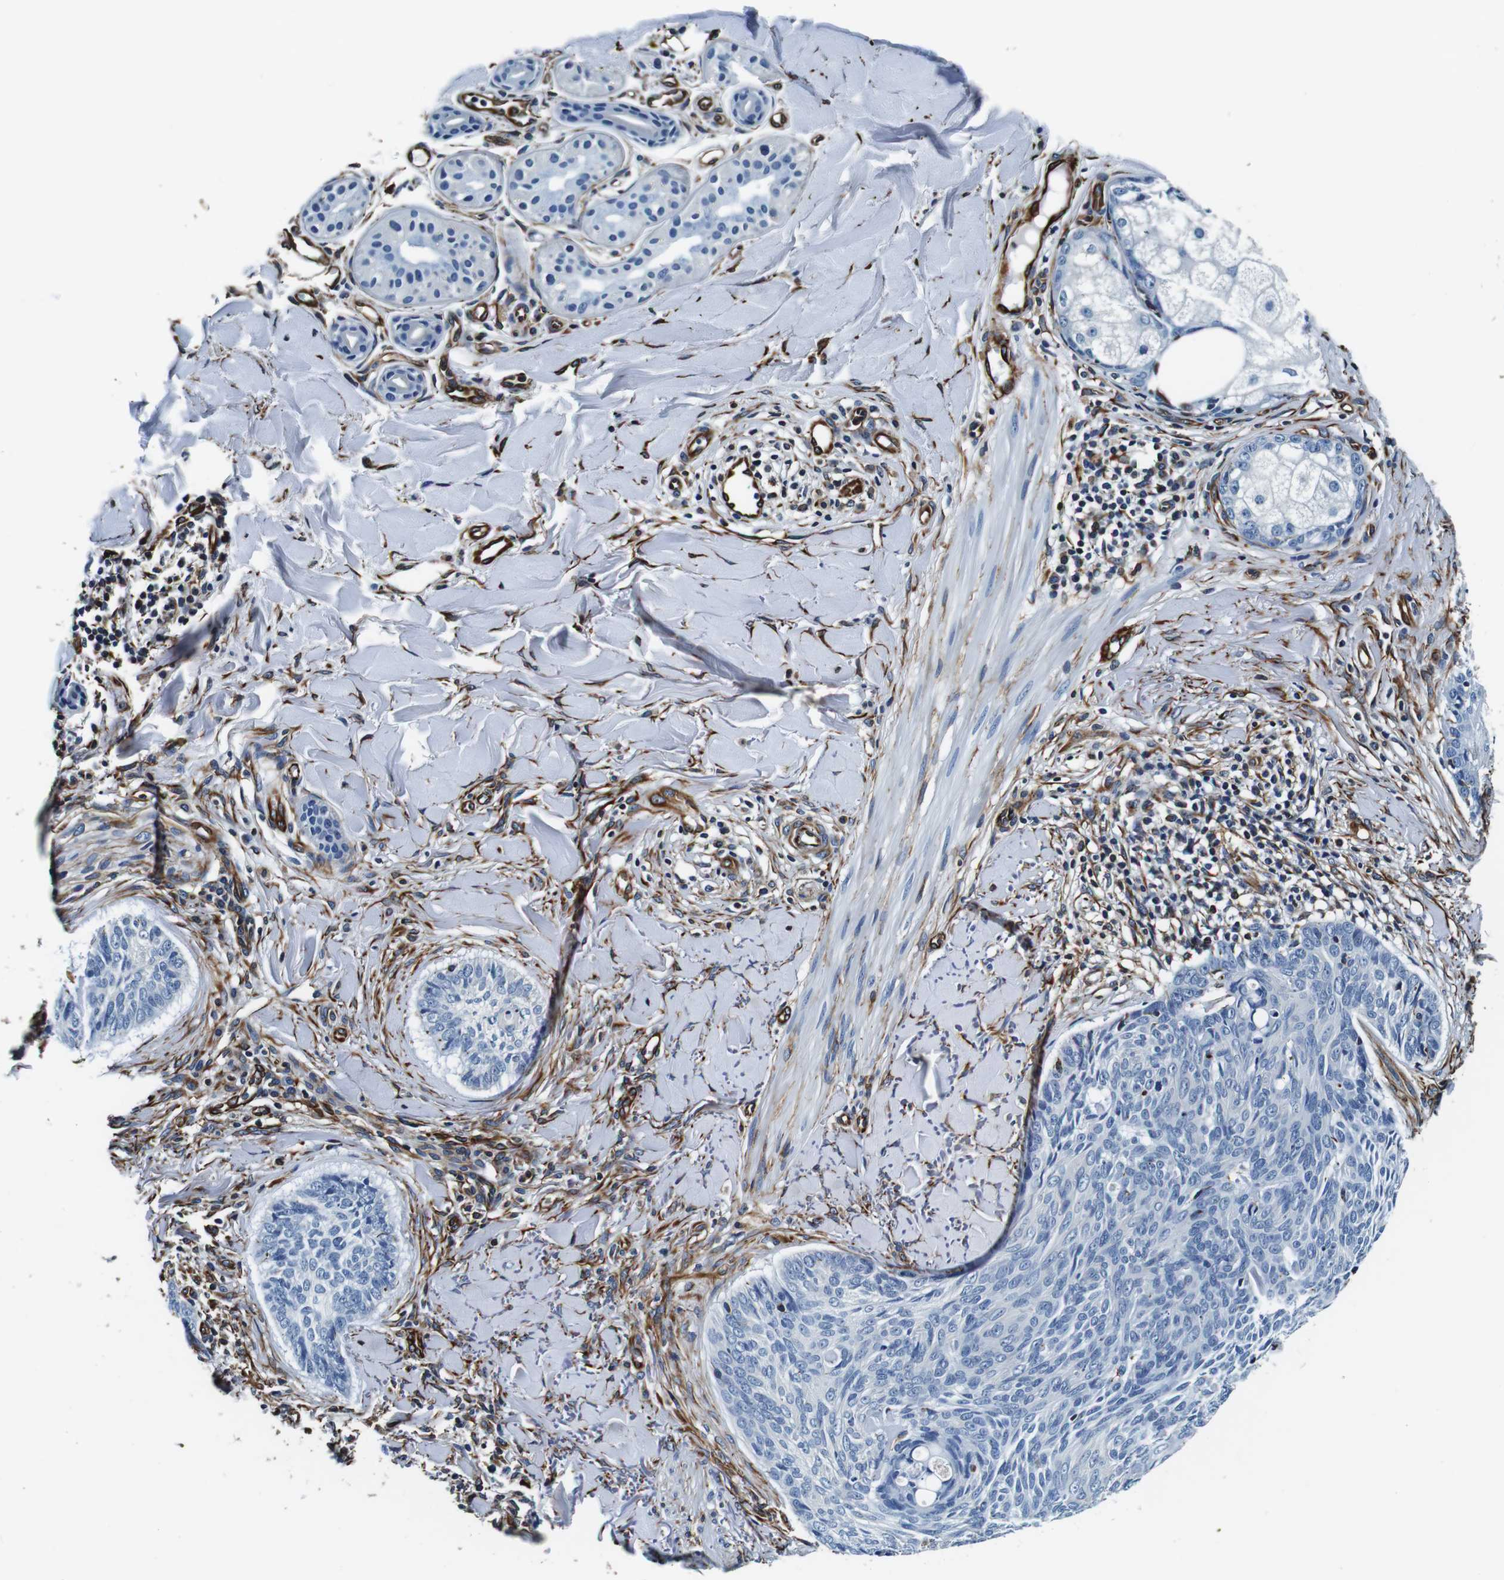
{"staining": {"intensity": "negative", "quantity": "none", "location": "none"}, "tissue": "skin cancer", "cell_type": "Tumor cells", "image_type": "cancer", "snomed": [{"axis": "morphology", "description": "Basal cell carcinoma"}, {"axis": "topography", "description": "Skin"}], "caption": "There is no significant staining in tumor cells of skin cancer (basal cell carcinoma). The staining was performed using DAB (3,3'-diaminobenzidine) to visualize the protein expression in brown, while the nuclei were stained in blue with hematoxylin (Magnification: 20x).", "gene": "GJE1", "patient": {"sex": "male", "age": 43}}